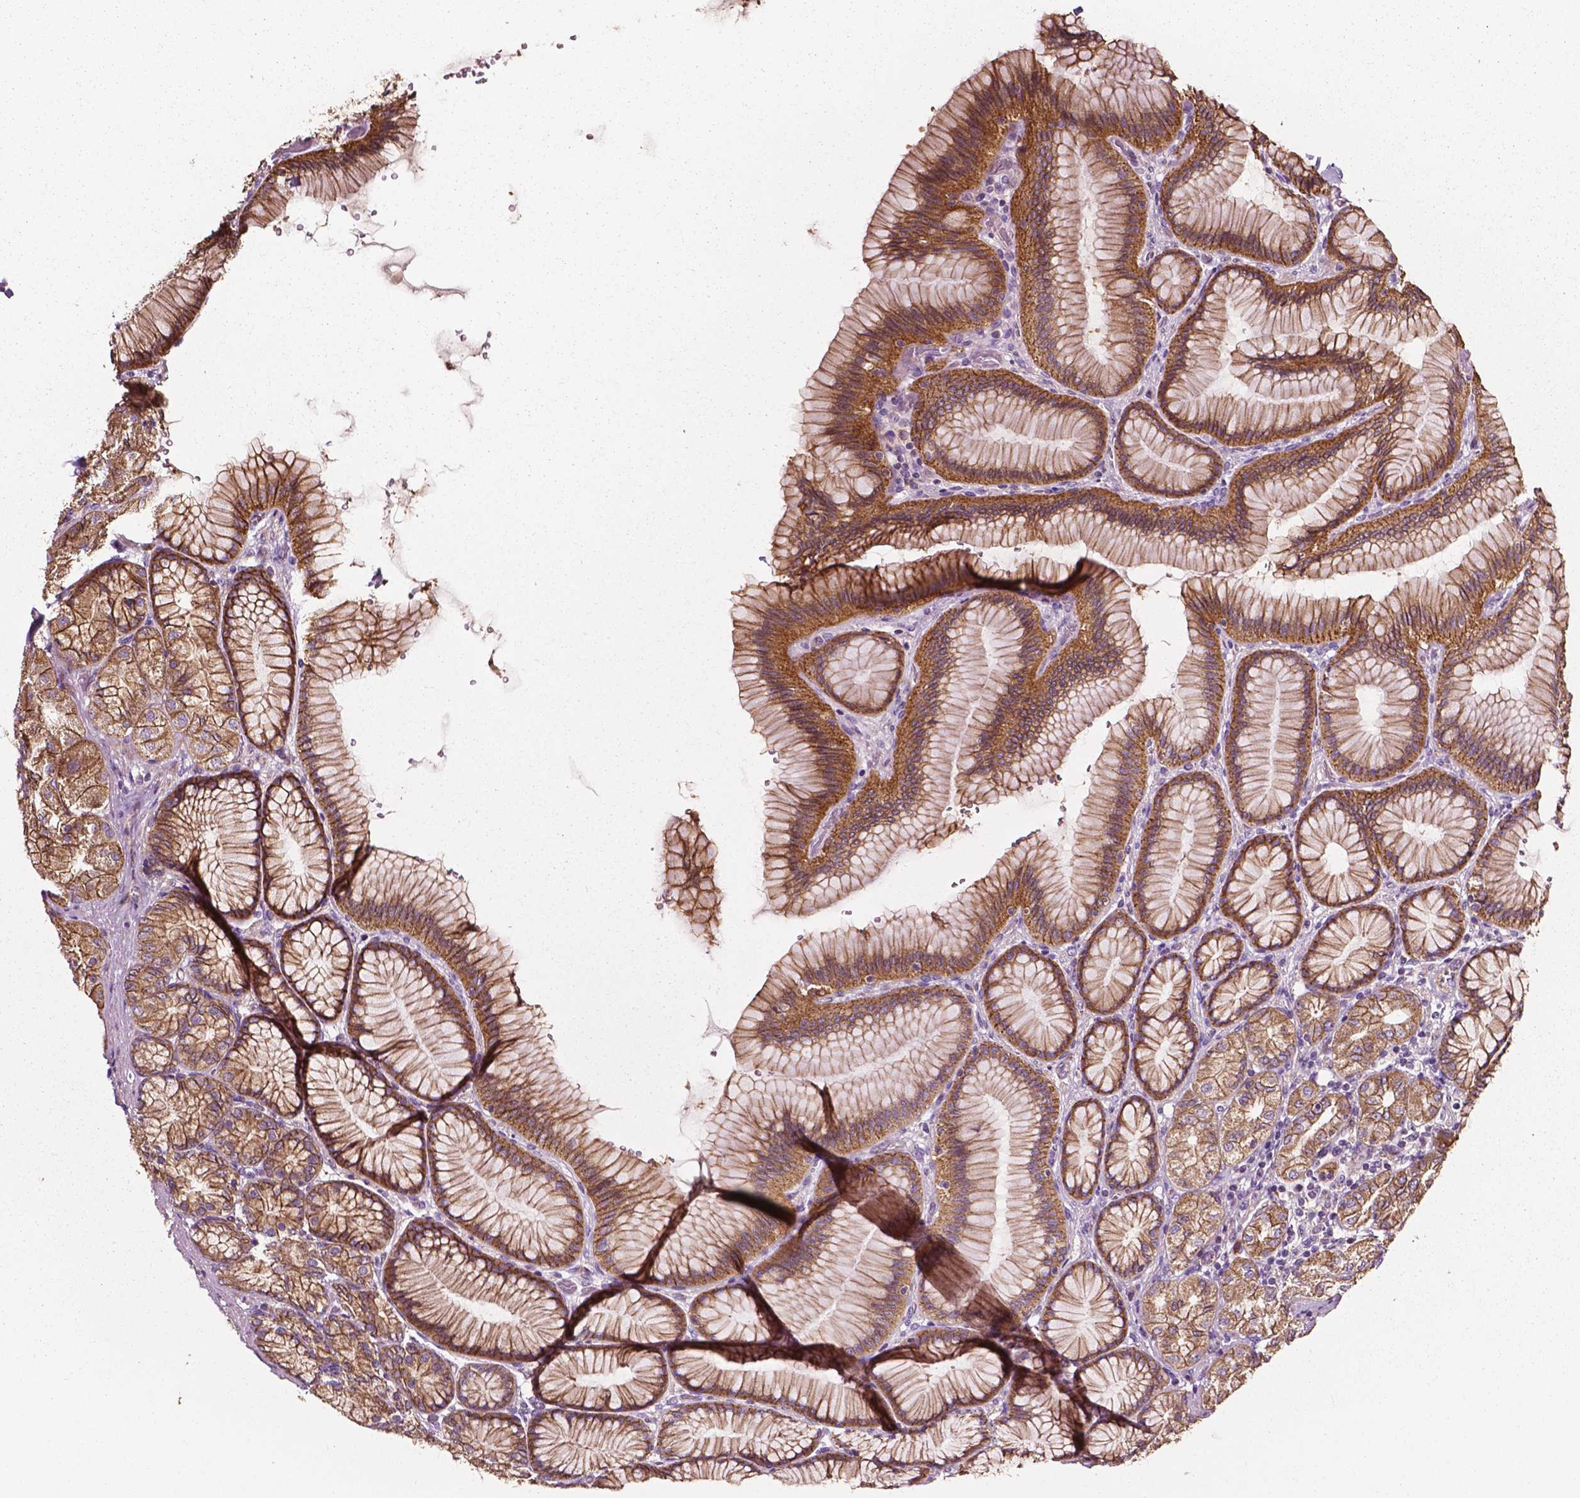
{"staining": {"intensity": "moderate", "quantity": ">75%", "location": "cytoplasmic/membranous"}, "tissue": "stomach", "cell_type": "Glandular cells", "image_type": "normal", "snomed": [{"axis": "morphology", "description": "Normal tissue, NOS"}, {"axis": "morphology", "description": "Adenocarcinoma, NOS"}, {"axis": "morphology", "description": "Adenocarcinoma, High grade"}, {"axis": "topography", "description": "Stomach, upper"}, {"axis": "topography", "description": "Stomach"}], "caption": "Glandular cells demonstrate medium levels of moderate cytoplasmic/membranous expression in about >75% of cells in unremarkable stomach.", "gene": "ATG16L1", "patient": {"sex": "female", "age": 65}}